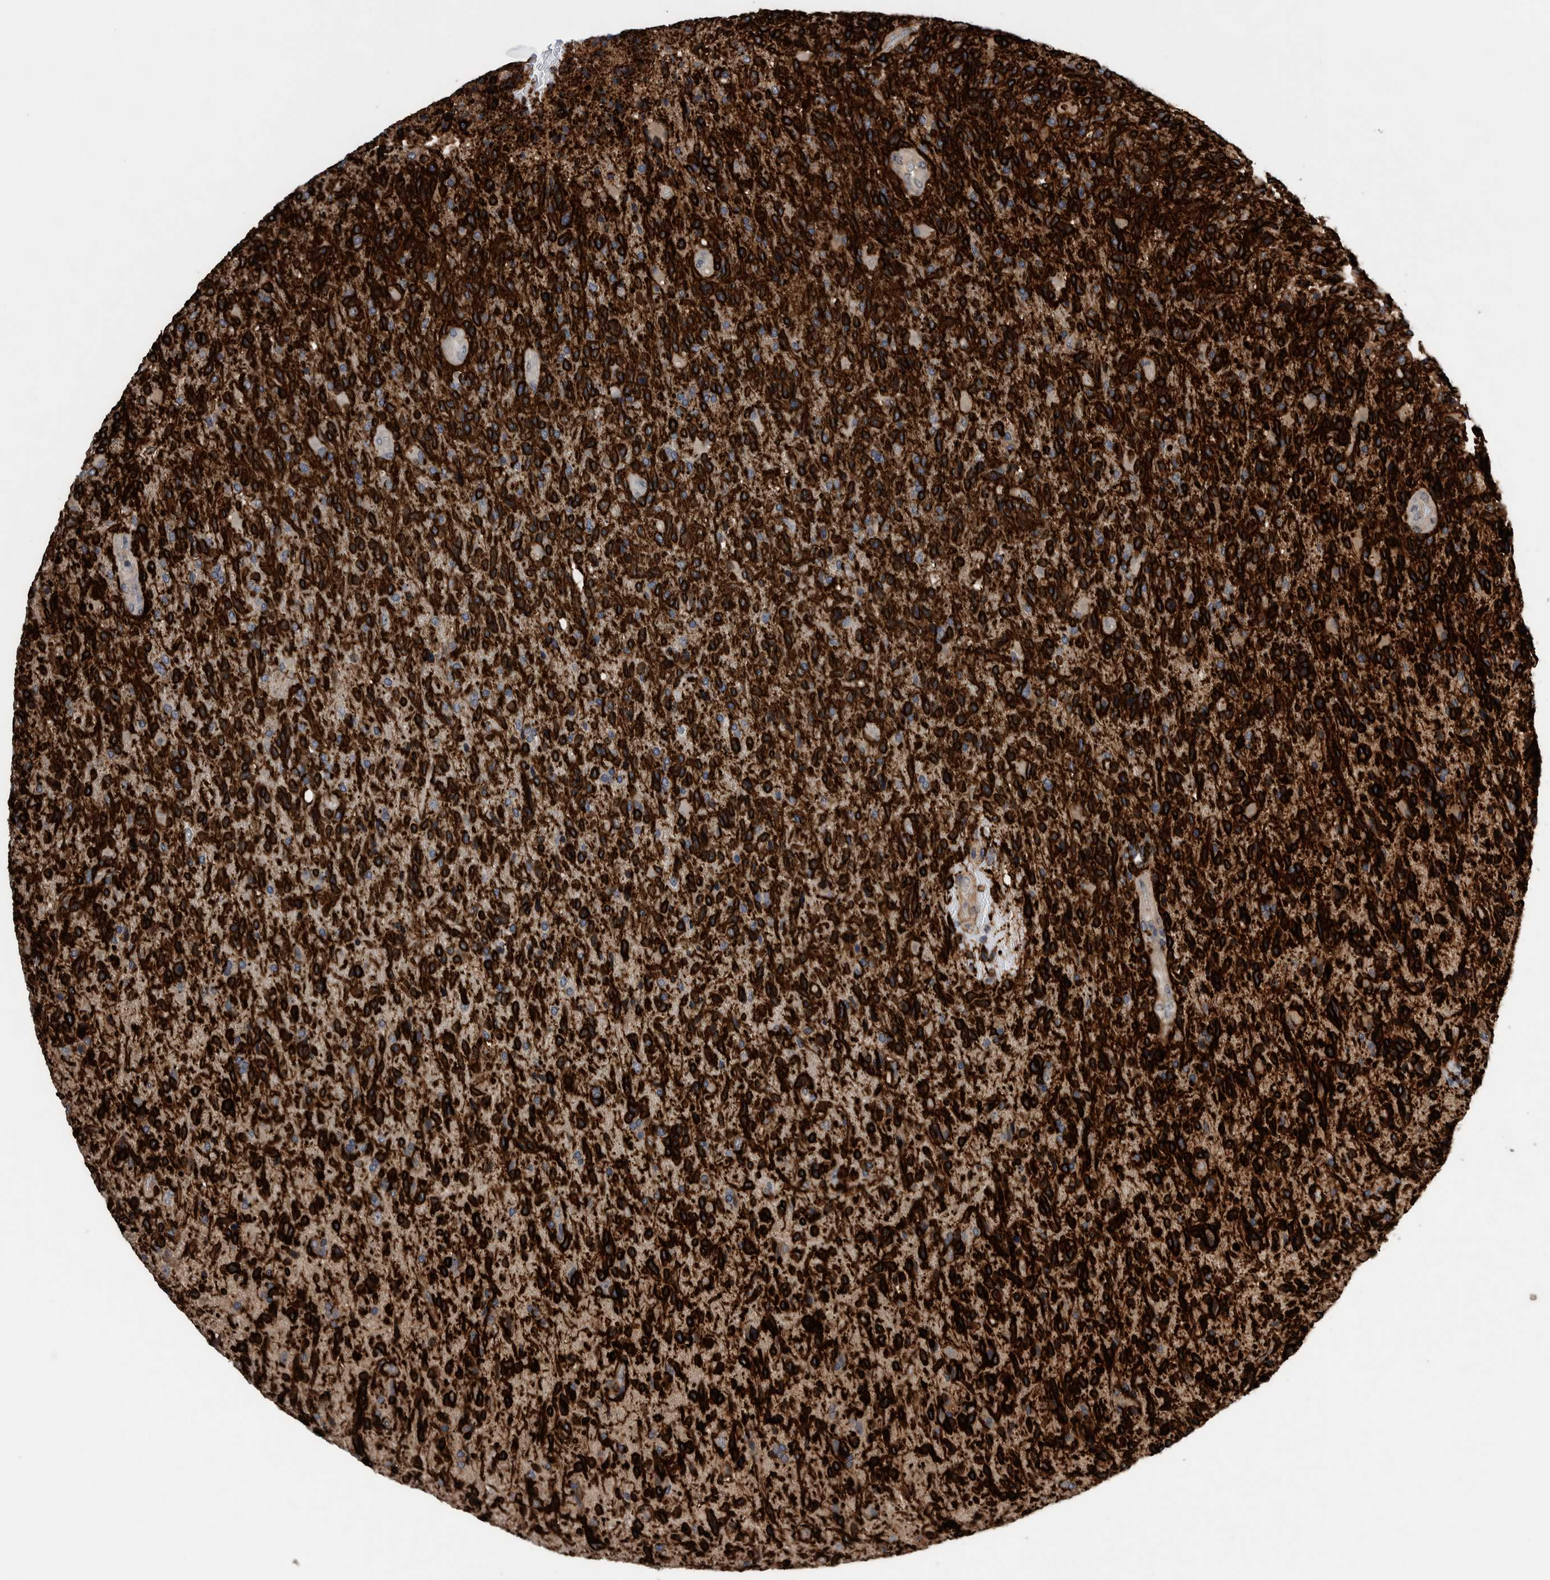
{"staining": {"intensity": "strong", "quantity": ">75%", "location": "cytoplasmic/membranous"}, "tissue": "glioma", "cell_type": "Tumor cells", "image_type": "cancer", "snomed": [{"axis": "morphology", "description": "Glioma, malignant, High grade"}, {"axis": "topography", "description": "Brain"}], "caption": "Brown immunohistochemical staining in human glioma exhibits strong cytoplasmic/membranous expression in about >75% of tumor cells.", "gene": "PIK3R6", "patient": {"sex": "male", "age": 72}}